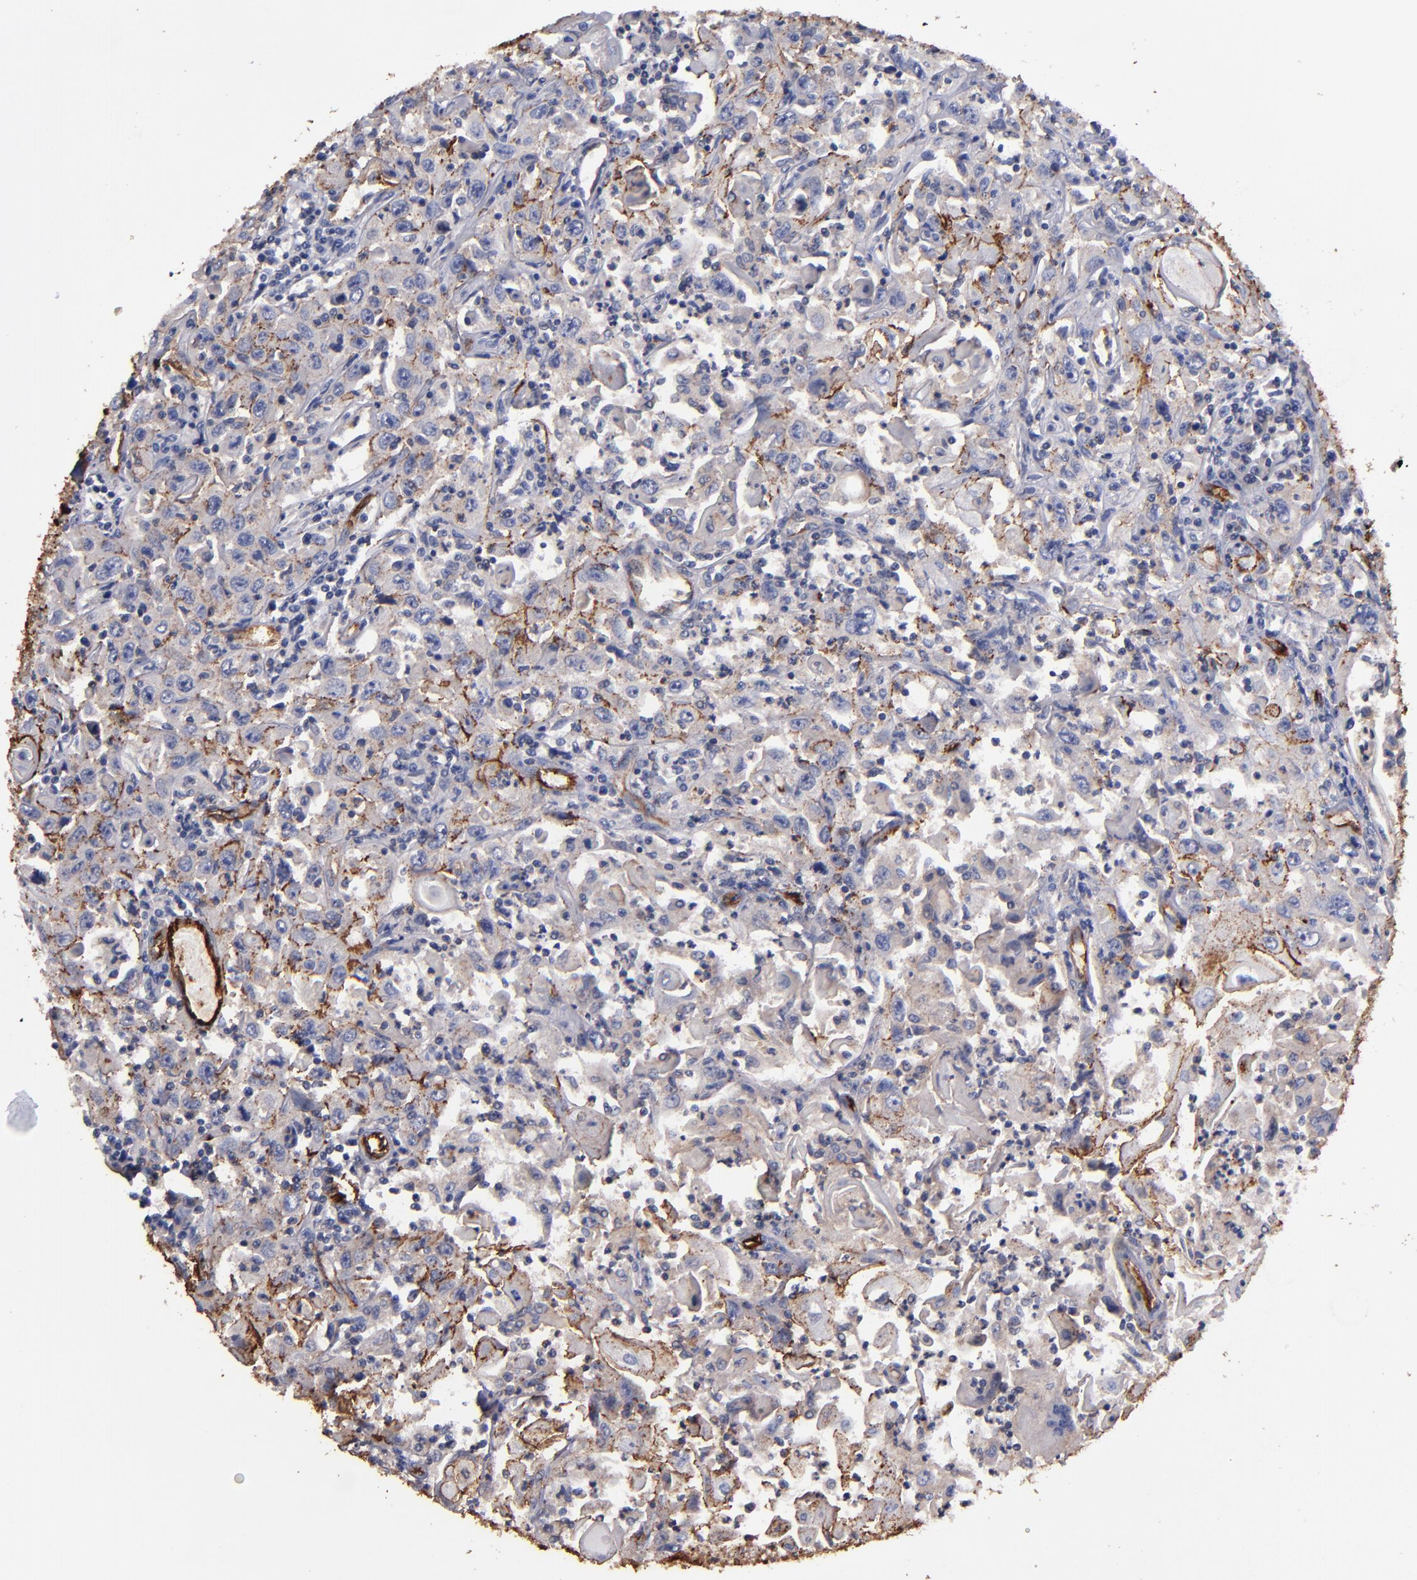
{"staining": {"intensity": "moderate", "quantity": "25%-75%", "location": "cytoplasmic/membranous"}, "tissue": "head and neck cancer", "cell_type": "Tumor cells", "image_type": "cancer", "snomed": [{"axis": "morphology", "description": "Squamous cell carcinoma, NOS"}, {"axis": "topography", "description": "Oral tissue"}, {"axis": "topography", "description": "Head-Neck"}], "caption": "Immunohistochemistry (DAB) staining of head and neck cancer (squamous cell carcinoma) shows moderate cytoplasmic/membranous protein staining in approximately 25%-75% of tumor cells. (Brightfield microscopy of DAB IHC at high magnification).", "gene": "CLDN5", "patient": {"sex": "female", "age": 76}}